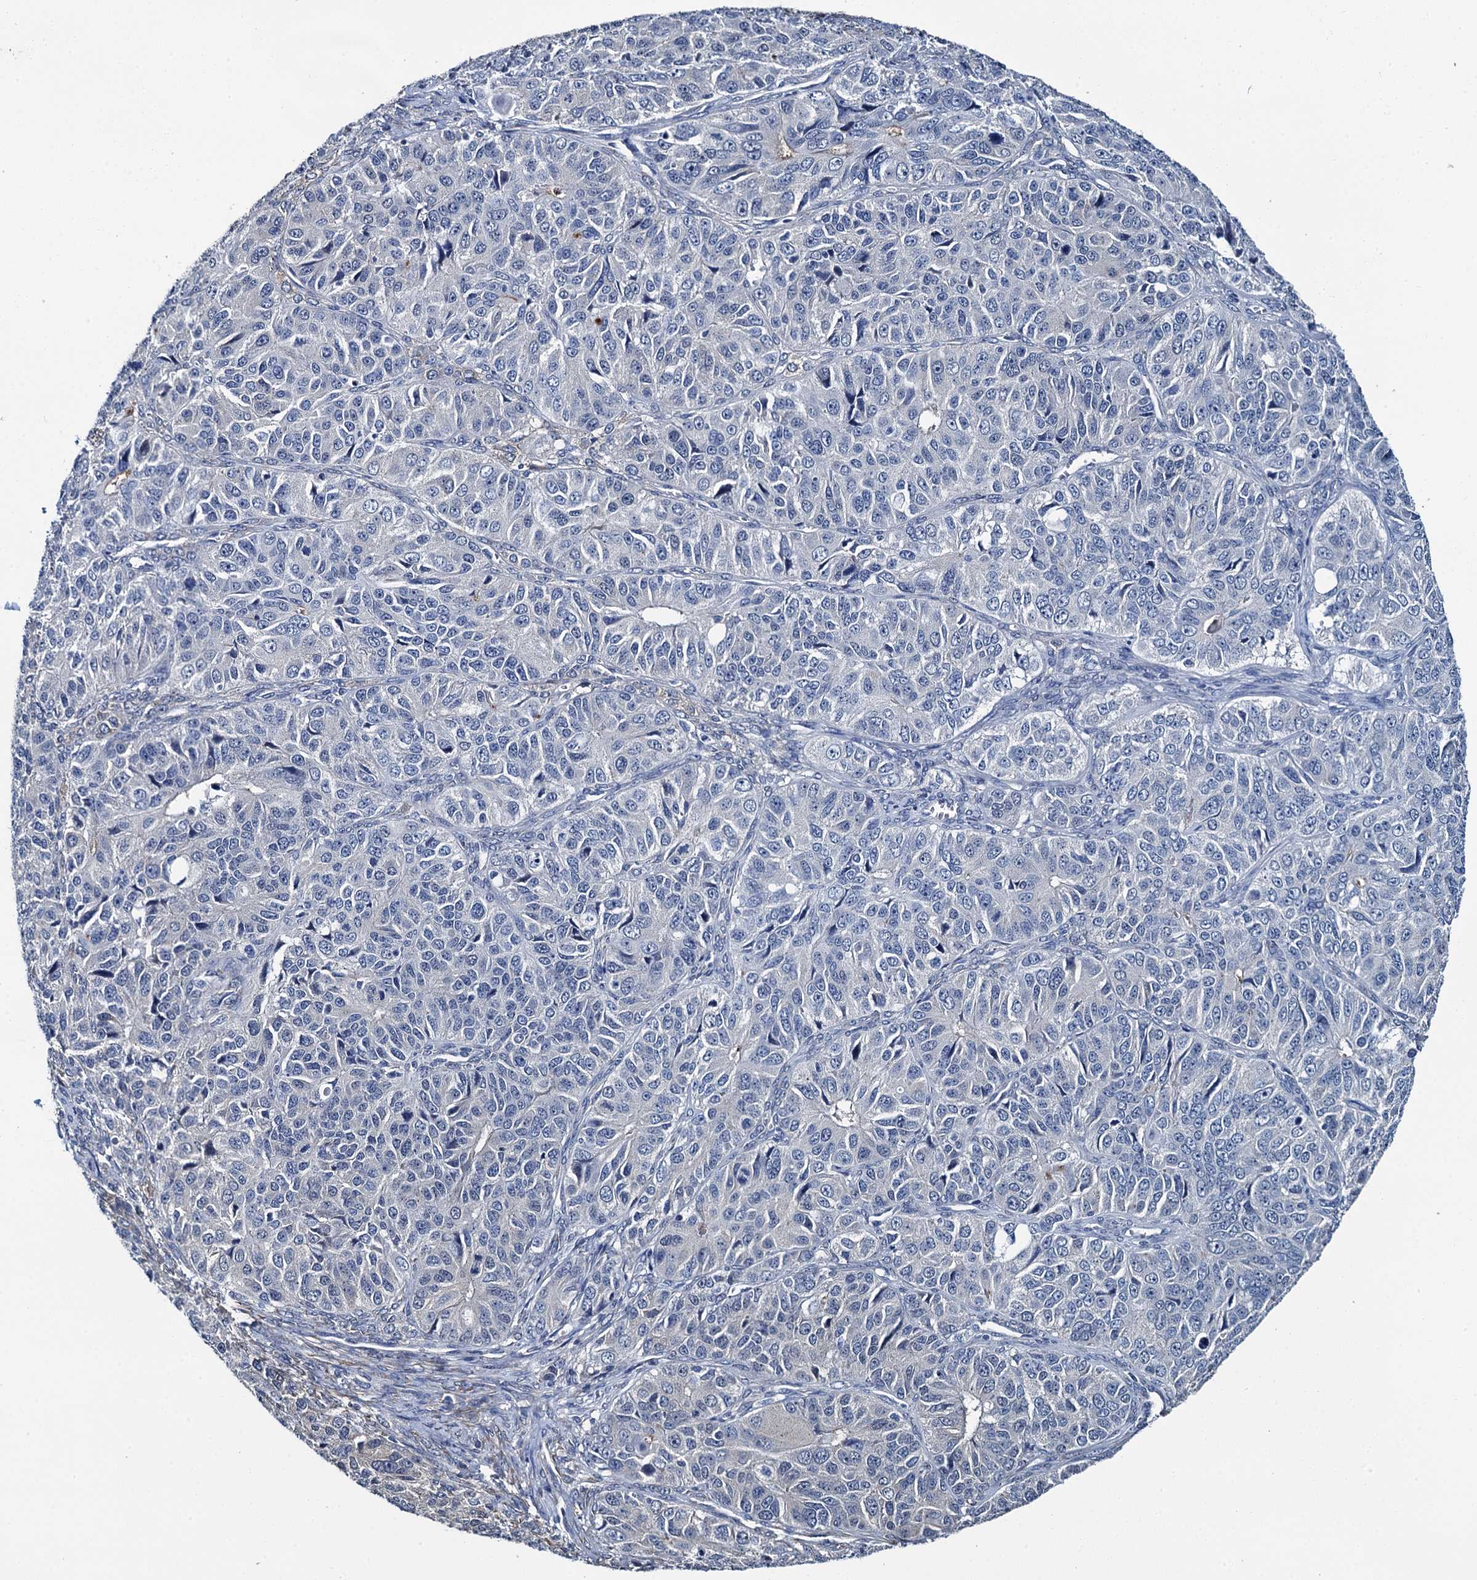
{"staining": {"intensity": "negative", "quantity": "none", "location": "none"}, "tissue": "ovarian cancer", "cell_type": "Tumor cells", "image_type": "cancer", "snomed": [{"axis": "morphology", "description": "Carcinoma, endometroid"}, {"axis": "topography", "description": "Ovary"}], "caption": "Human ovarian cancer (endometroid carcinoma) stained for a protein using IHC exhibits no expression in tumor cells.", "gene": "MIOX", "patient": {"sex": "female", "age": 51}}